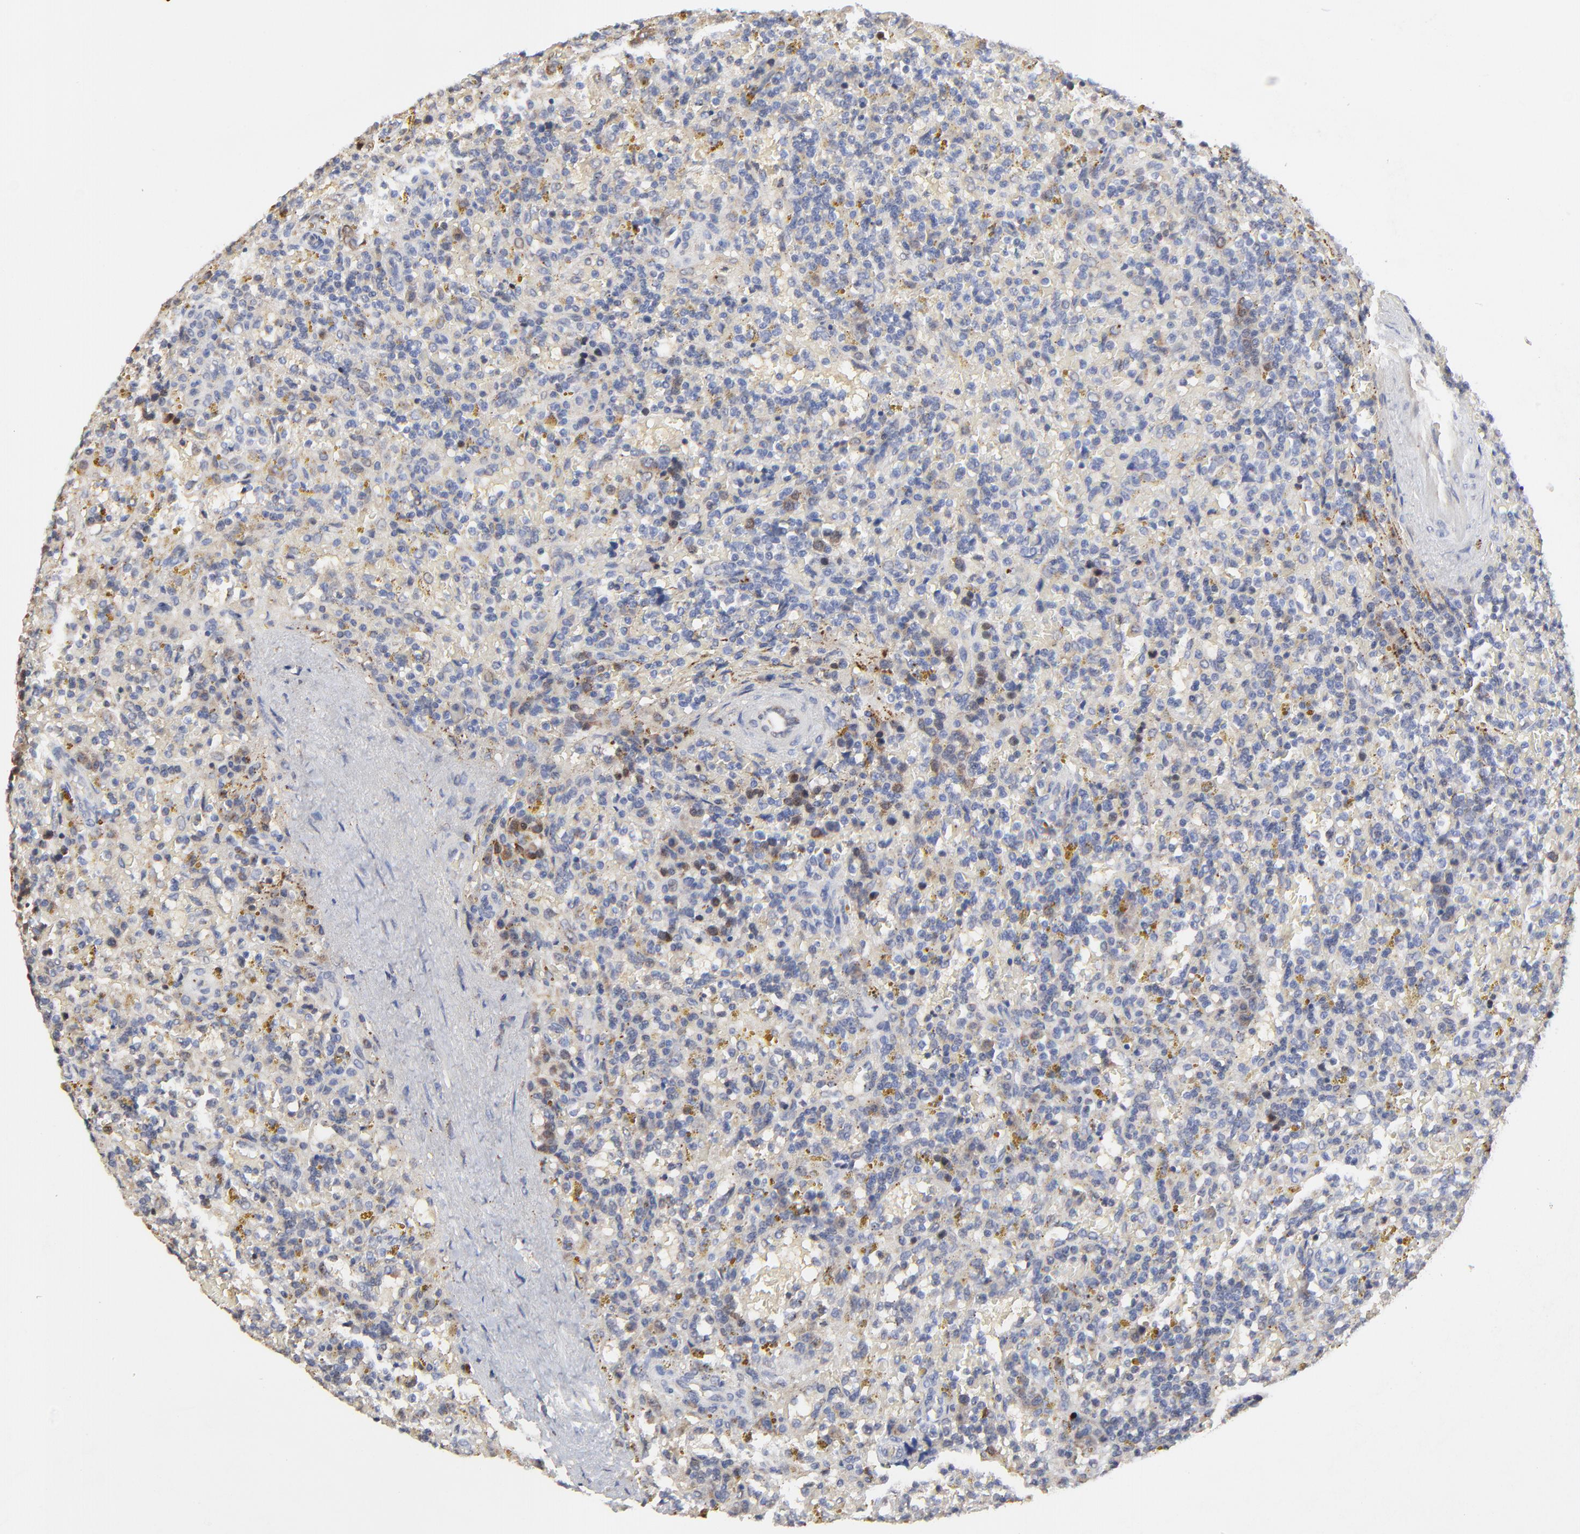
{"staining": {"intensity": "weak", "quantity": "<25%", "location": "cytoplasmic/membranous"}, "tissue": "lymphoma", "cell_type": "Tumor cells", "image_type": "cancer", "snomed": [{"axis": "morphology", "description": "Malignant lymphoma, non-Hodgkin's type, Low grade"}, {"axis": "topography", "description": "Spleen"}], "caption": "Immunohistochemistry (IHC) photomicrograph of neoplastic tissue: low-grade malignant lymphoma, non-Hodgkin's type stained with DAB (3,3'-diaminobenzidine) shows no significant protein staining in tumor cells.", "gene": "LGALS3", "patient": {"sex": "female", "age": 65}}